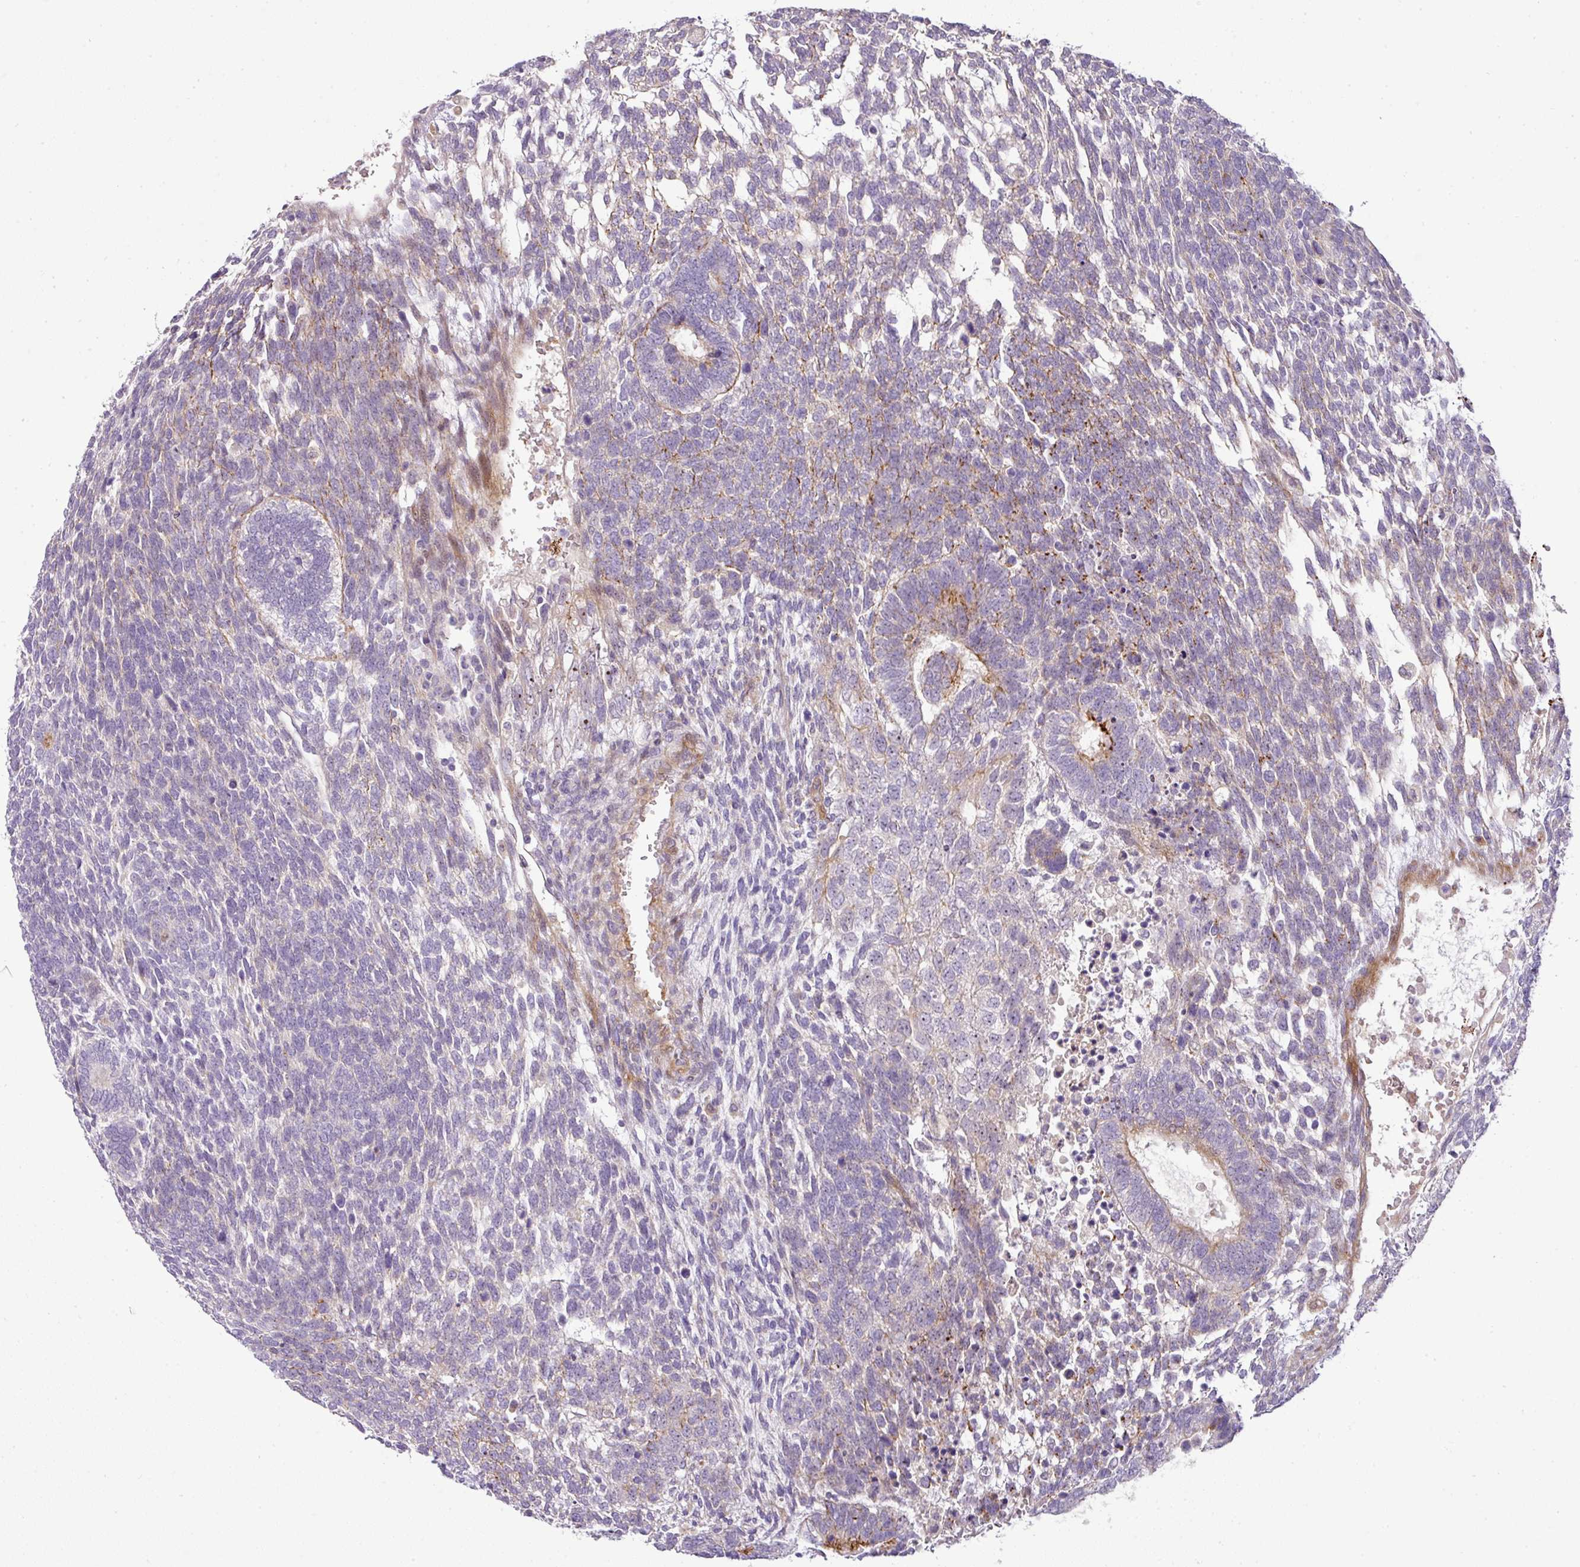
{"staining": {"intensity": "negative", "quantity": "none", "location": "none"}, "tissue": "testis cancer", "cell_type": "Tumor cells", "image_type": "cancer", "snomed": [{"axis": "morphology", "description": "Carcinoma, Embryonal, NOS"}, {"axis": "topography", "description": "Testis"}], "caption": "Immunohistochemistry photomicrograph of testis cancer stained for a protein (brown), which shows no positivity in tumor cells.", "gene": "ATP6V1F", "patient": {"sex": "male", "age": 23}}